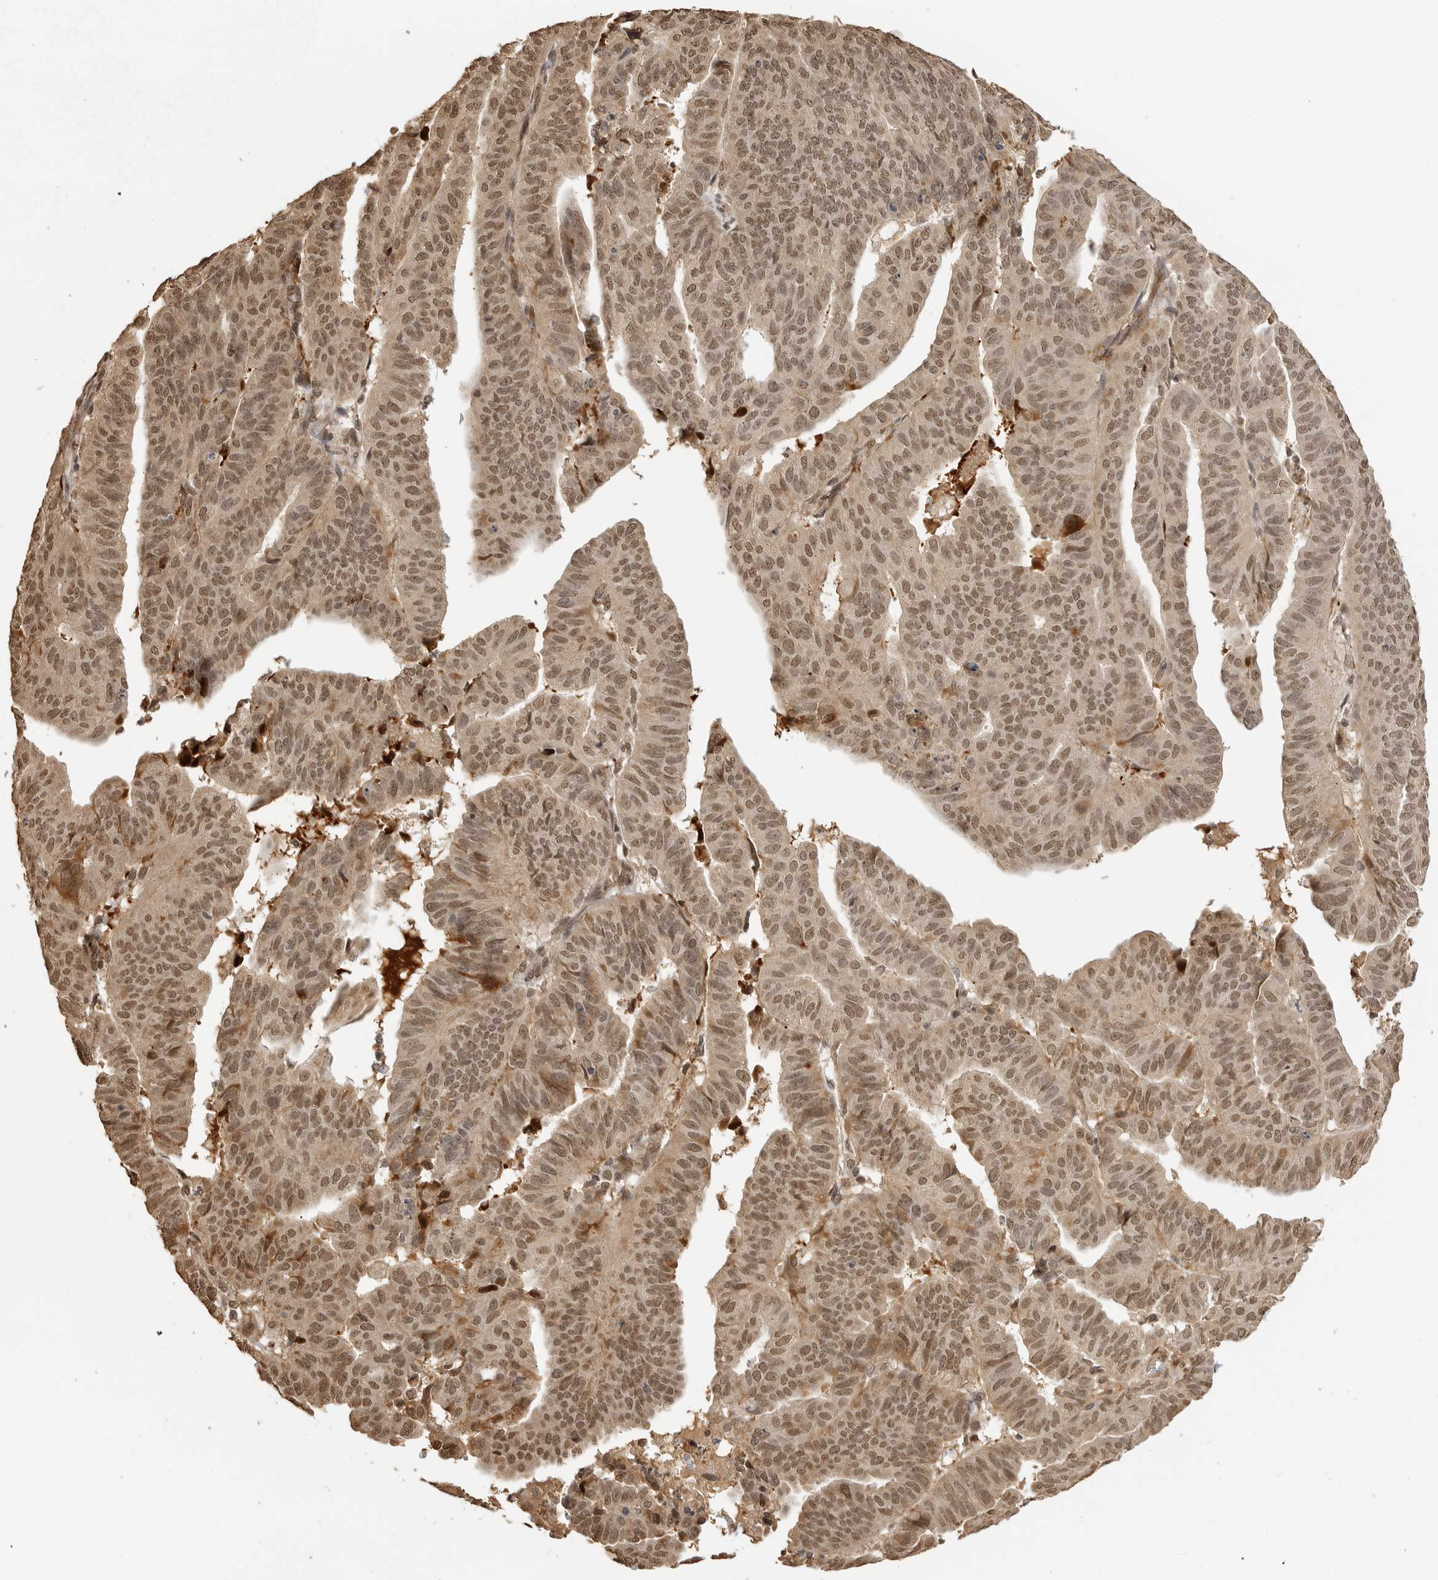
{"staining": {"intensity": "moderate", "quantity": ">75%", "location": "nuclear"}, "tissue": "endometrial cancer", "cell_type": "Tumor cells", "image_type": "cancer", "snomed": [{"axis": "morphology", "description": "Adenocarcinoma, NOS"}, {"axis": "topography", "description": "Uterus"}], "caption": "Protein expression analysis of adenocarcinoma (endometrial) shows moderate nuclear positivity in approximately >75% of tumor cells.", "gene": "CLOCK", "patient": {"sex": "female", "age": 77}}